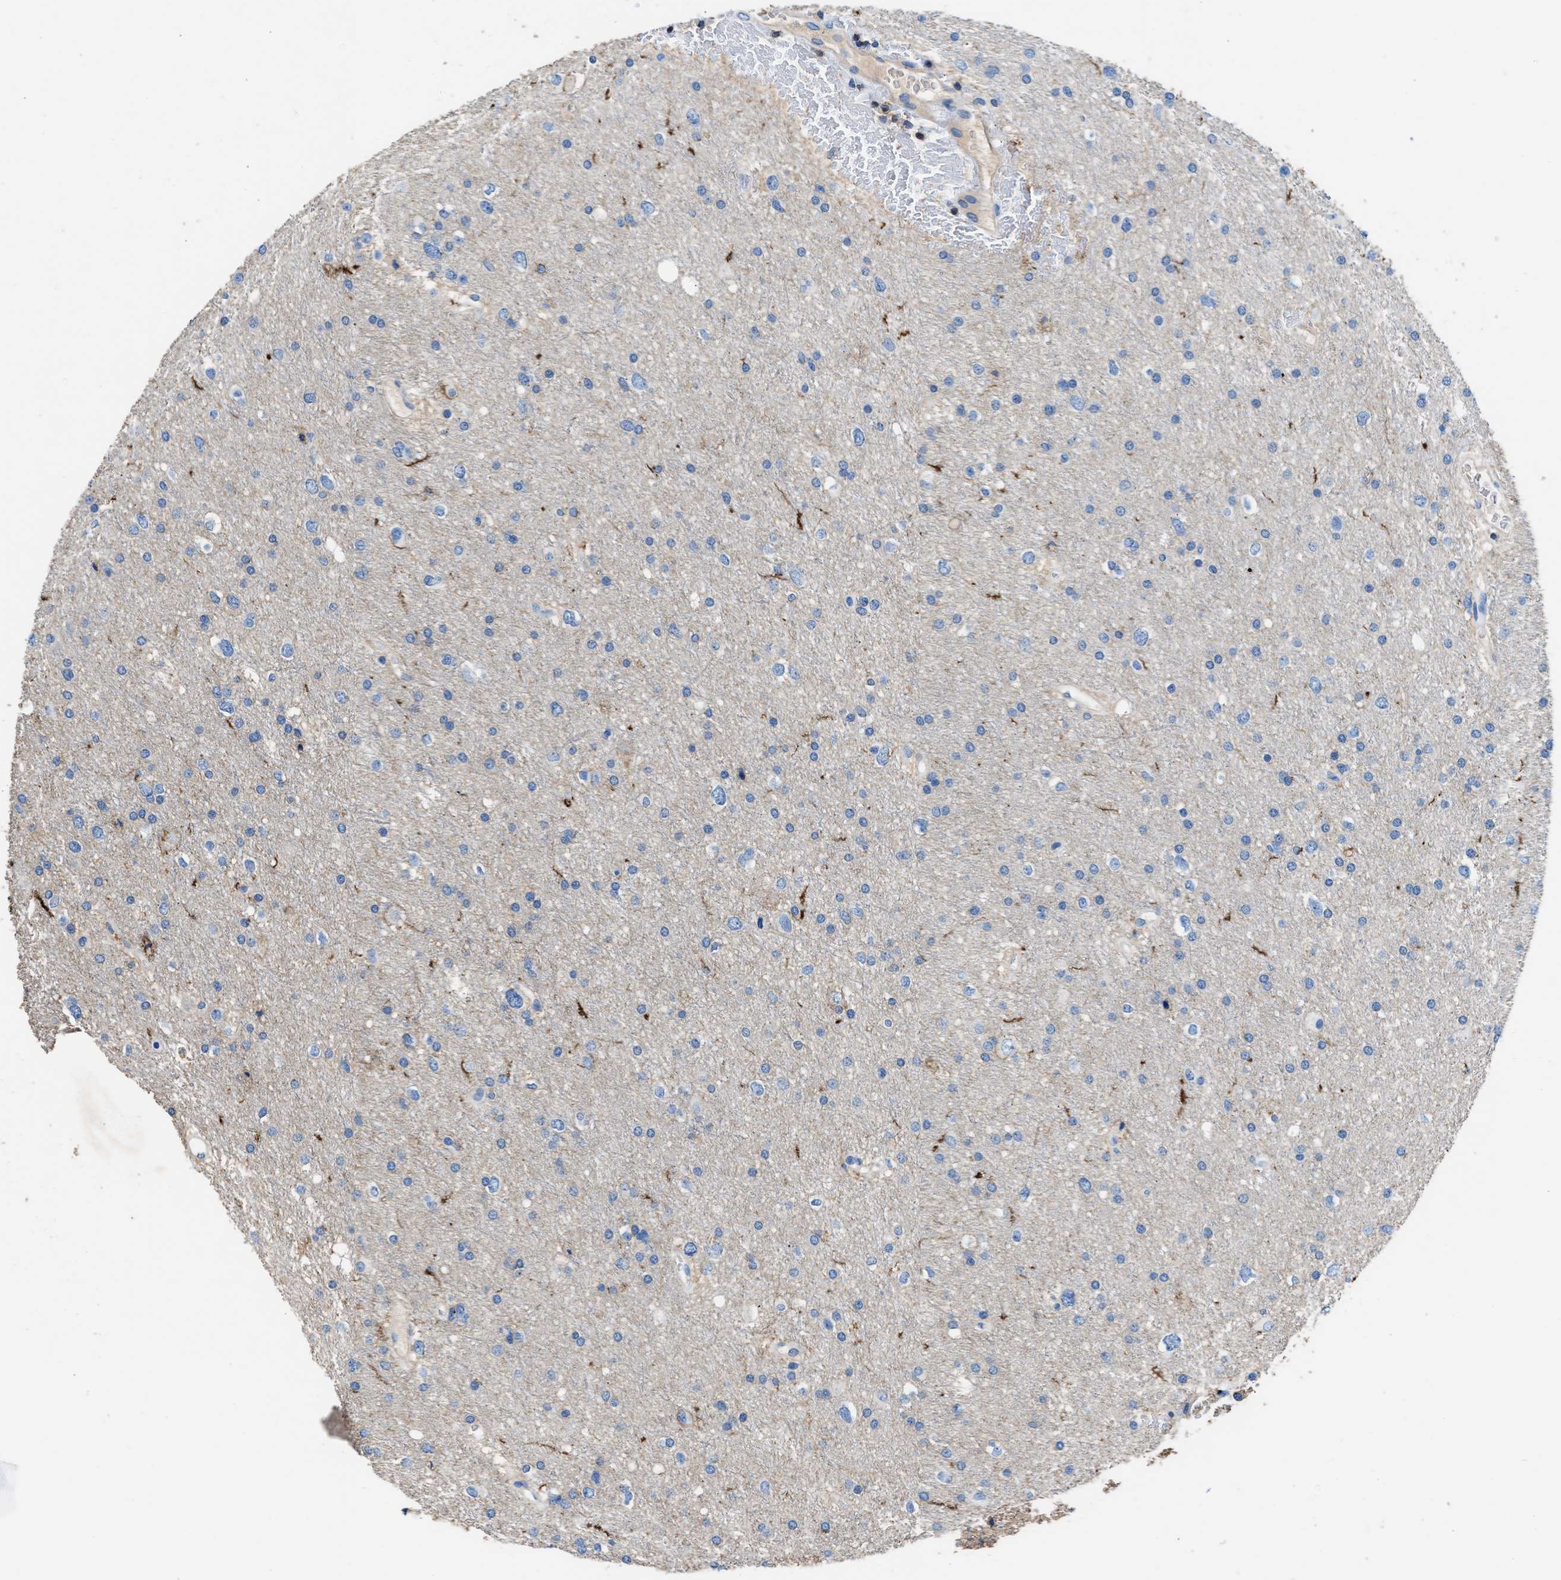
{"staining": {"intensity": "negative", "quantity": "none", "location": "none"}, "tissue": "glioma", "cell_type": "Tumor cells", "image_type": "cancer", "snomed": [{"axis": "morphology", "description": "Glioma, malignant, Low grade"}, {"axis": "topography", "description": "Brain"}], "caption": "High magnification brightfield microscopy of low-grade glioma (malignant) stained with DAB (3,3'-diaminobenzidine) (brown) and counterstained with hematoxylin (blue): tumor cells show no significant staining. (DAB (3,3'-diaminobenzidine) IHC, high magnification).", "gene": "KCNQ4", "patient": {"sex": "female", "age": 37}}